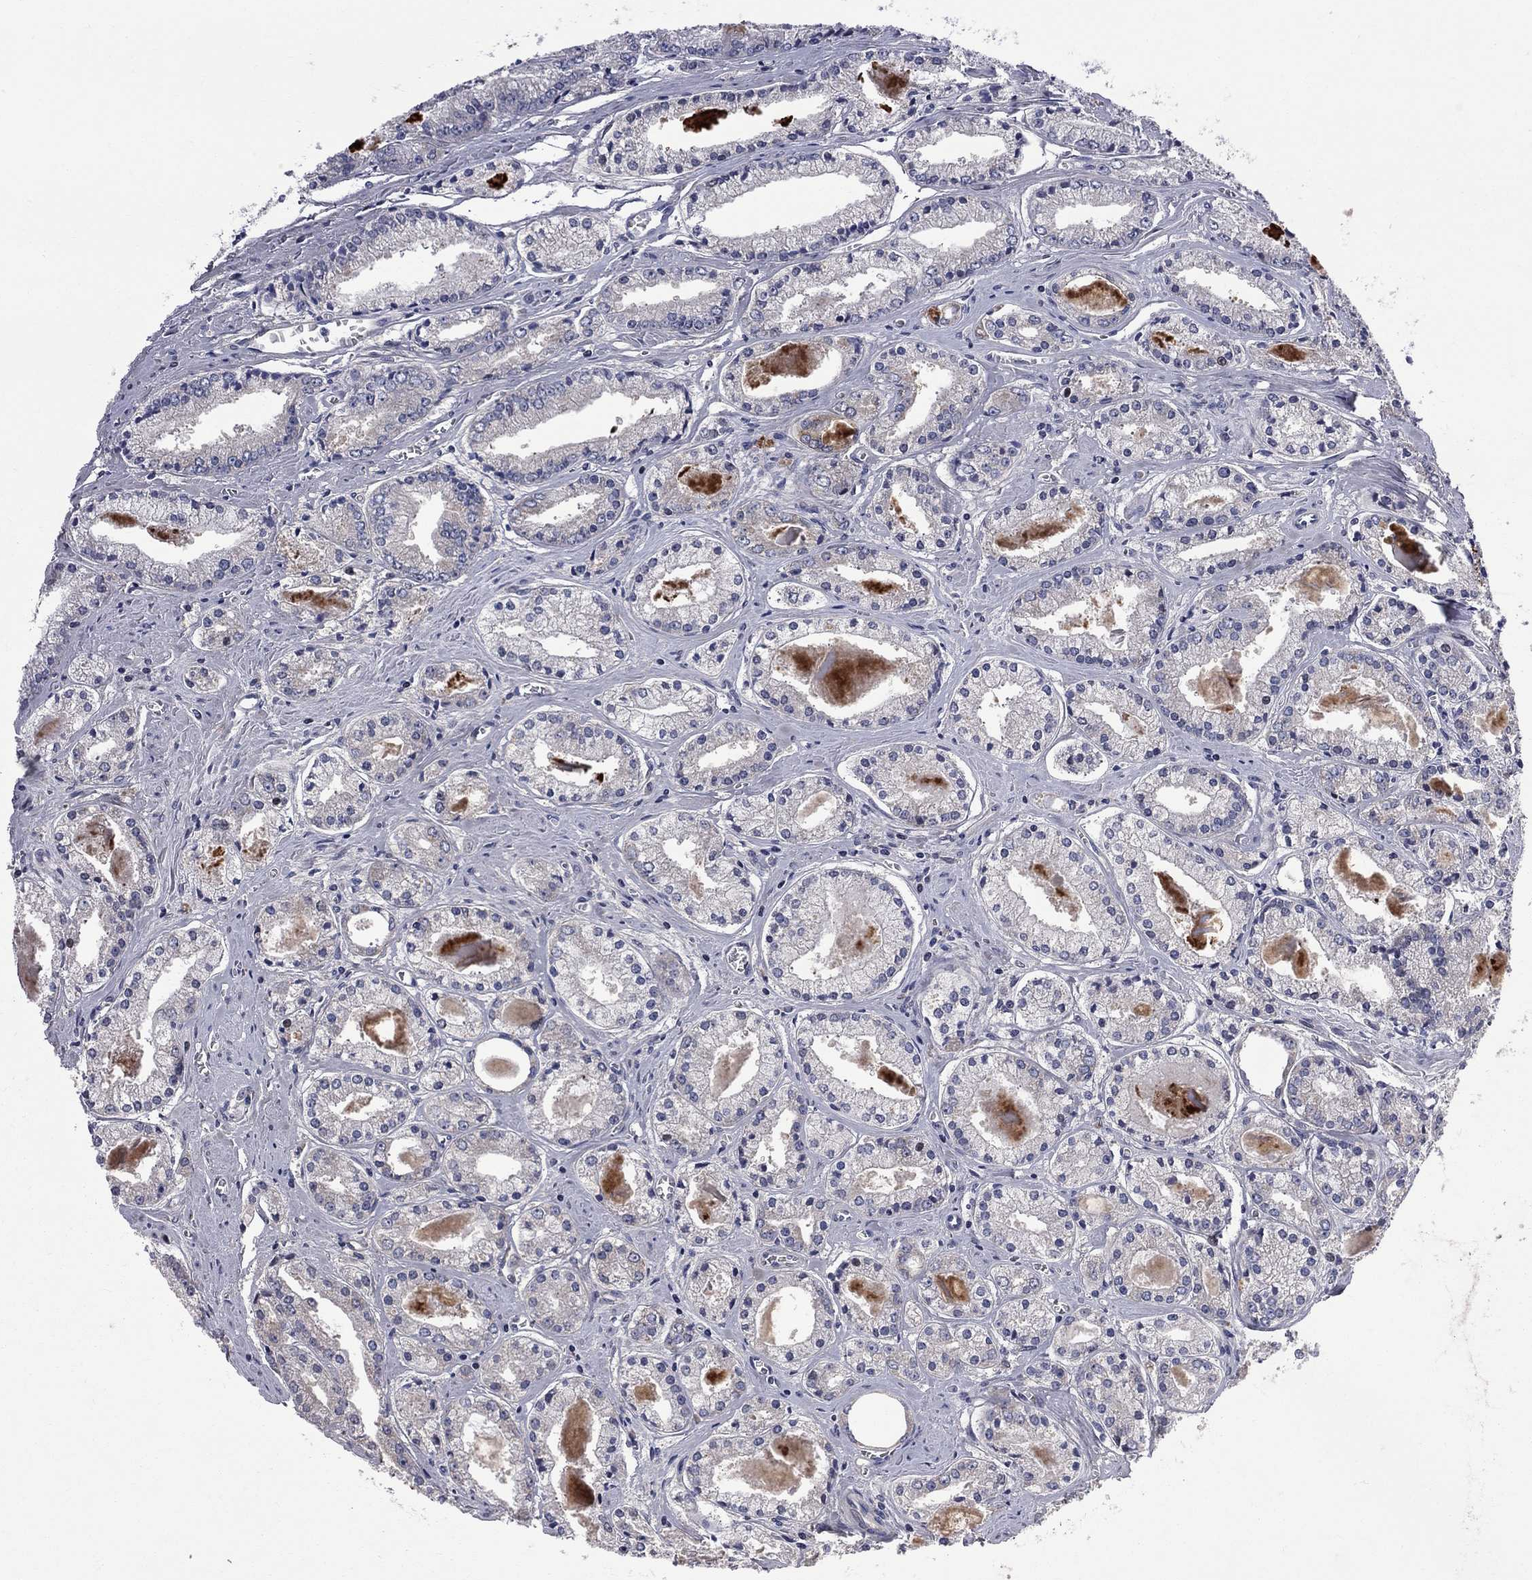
{"staining": {"intensity": "negative", "quantity": "none", "location": "none"}, "tissue": "prostate cancer", "cell_type": "Tumor cells", "image_type": "cancer", "snomed": [{"axis": "morphology", "description": "Adenocarcinoma, NOS"}, {"axis": "topography", "description": "Prostate"}], "caption": "There is no significant expression in tumor cells of adenocarcinoma (prostate). Nuclei are stained in blue.", "gene": "CNOT11", "patient": {"sex": "male", "age": 72}}